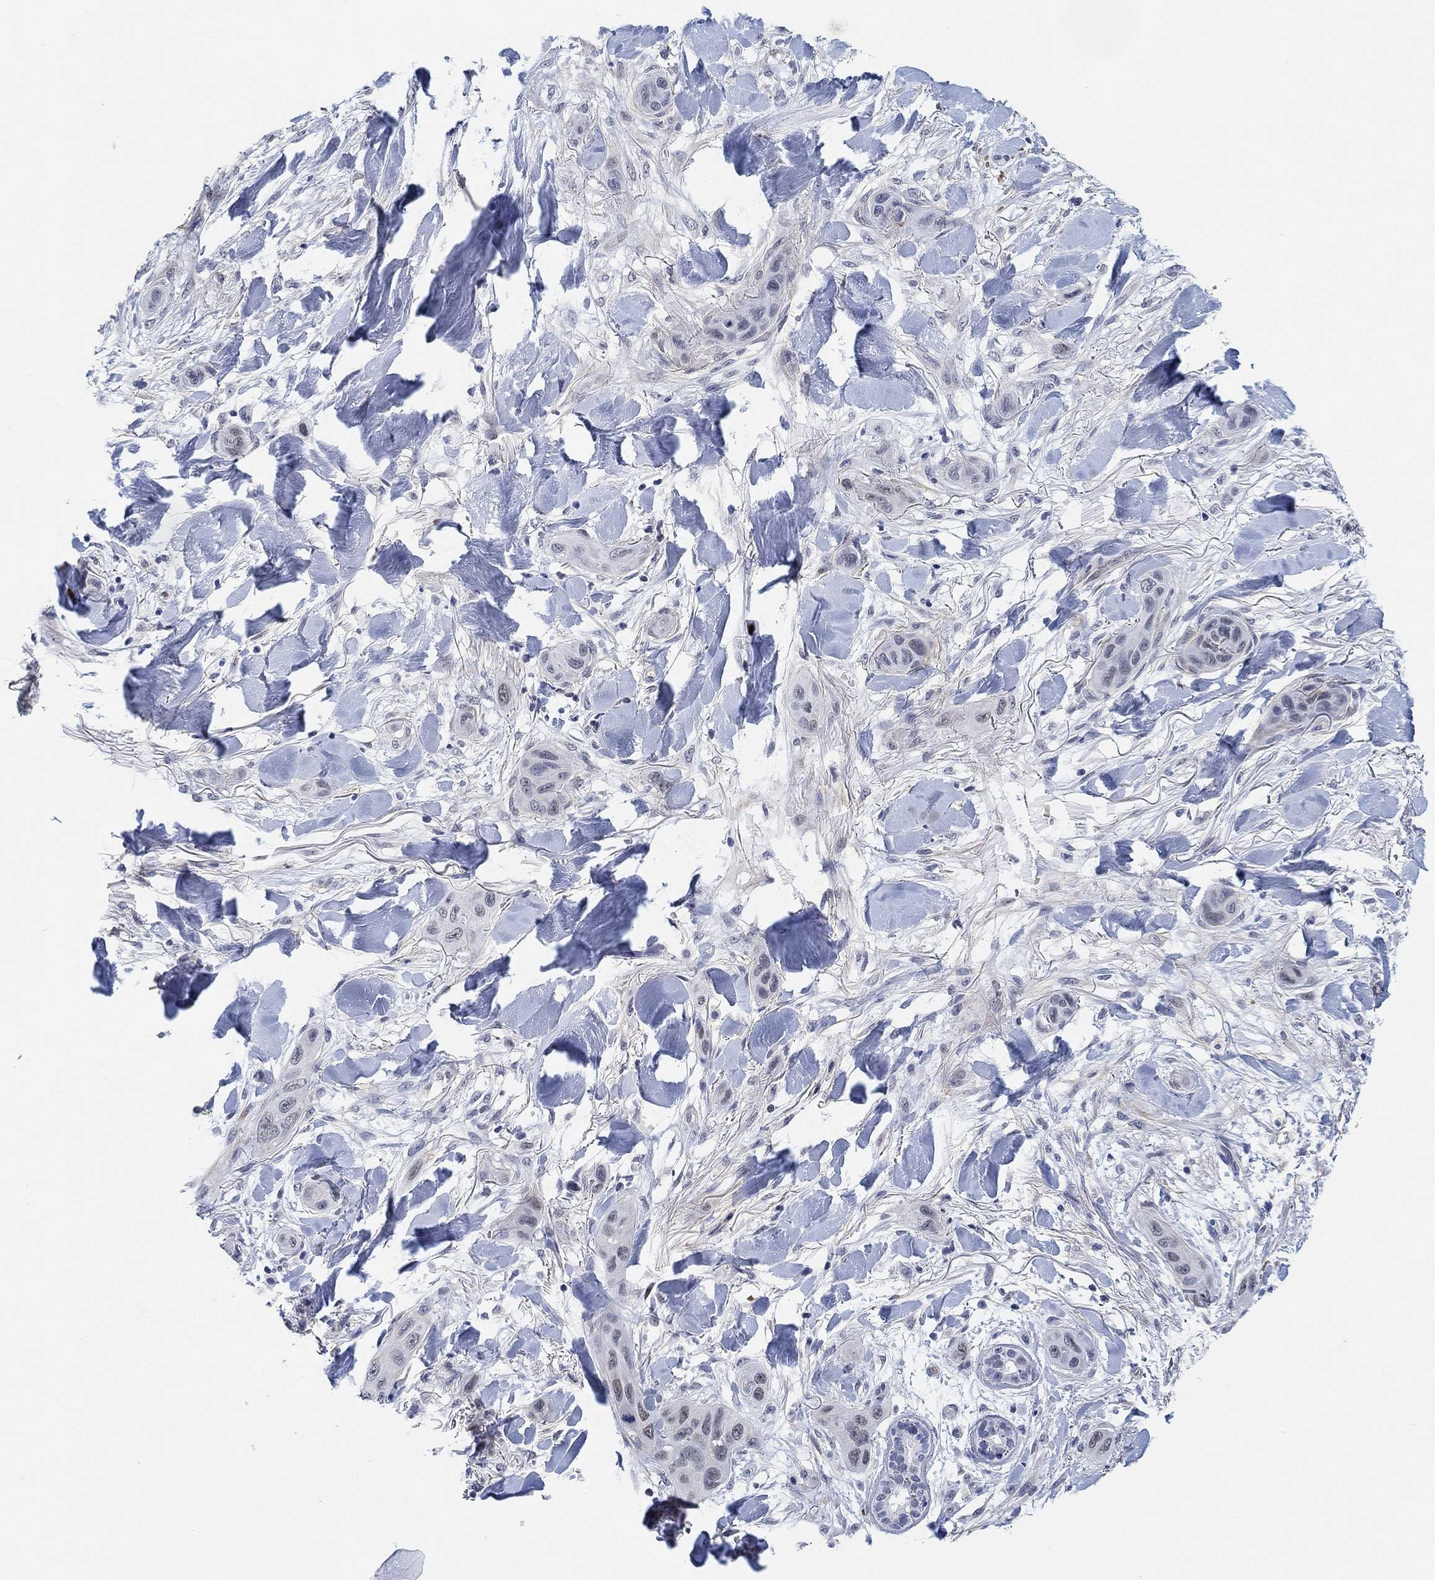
{"staining": {"intensity": "negative", "quantity": "none", "location": "none"}, "tissue": "skin cancer", "cell_type": "Tumor cells", "image_type": "cancer", "snomed": [{"axis": "morphology", "description": "Squamous cell carcinoma, NOS"}, {"axis": "topography", "description": "Skin"}], "caption": "Immunohistochemical staining of human skin cancer displays no significant positivity in tumor cells.", "gene": "PAX6", "patient": {"sex": "male", "age": 78}}